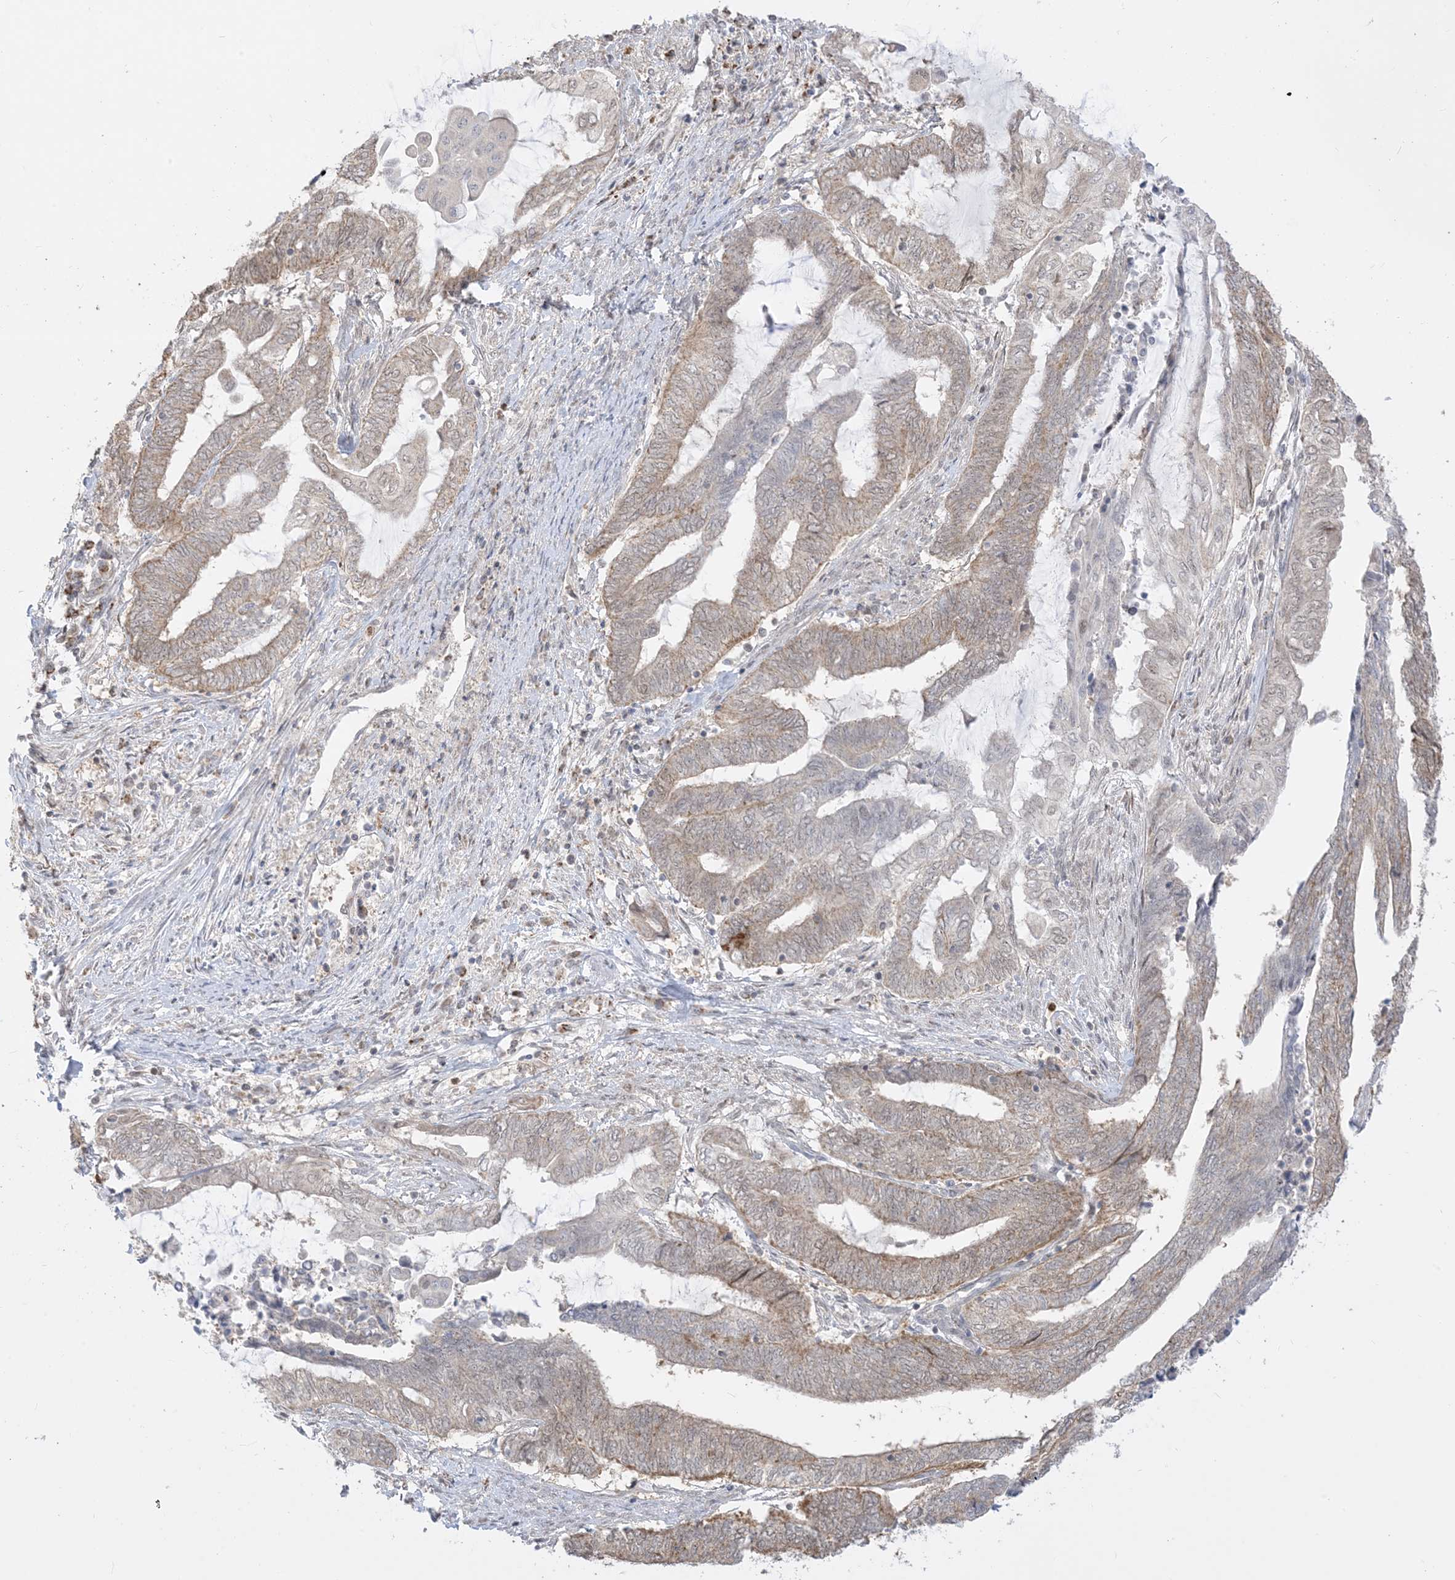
{"staining": {"intensity": "weak", "quantity": ">75%", "location": "cytoplasmic/membranous"}, "tissue": "endometrial cancer", "cell_type": "Tumor cells", "image_type": "cancer", "snomed": [{"axis": "morphology", "description": "Adenocarcinoma, NOS"}, {"axis": "topography", "description": "Uterus"}, {"axis": "topography", "description": "Endometrium"}], "caption": "A histopathology image of adenocarcinoma (endometrial) stained for a protein reveals weak cytoplasmic/membranous brown staining in tumor cells. (DAB (3,3'-diaminobenzidine) = brown stain, brightfield microscopy at high magnification).", "gene": "KANSL3", "patient": {"sex": "female", "age": 70}}